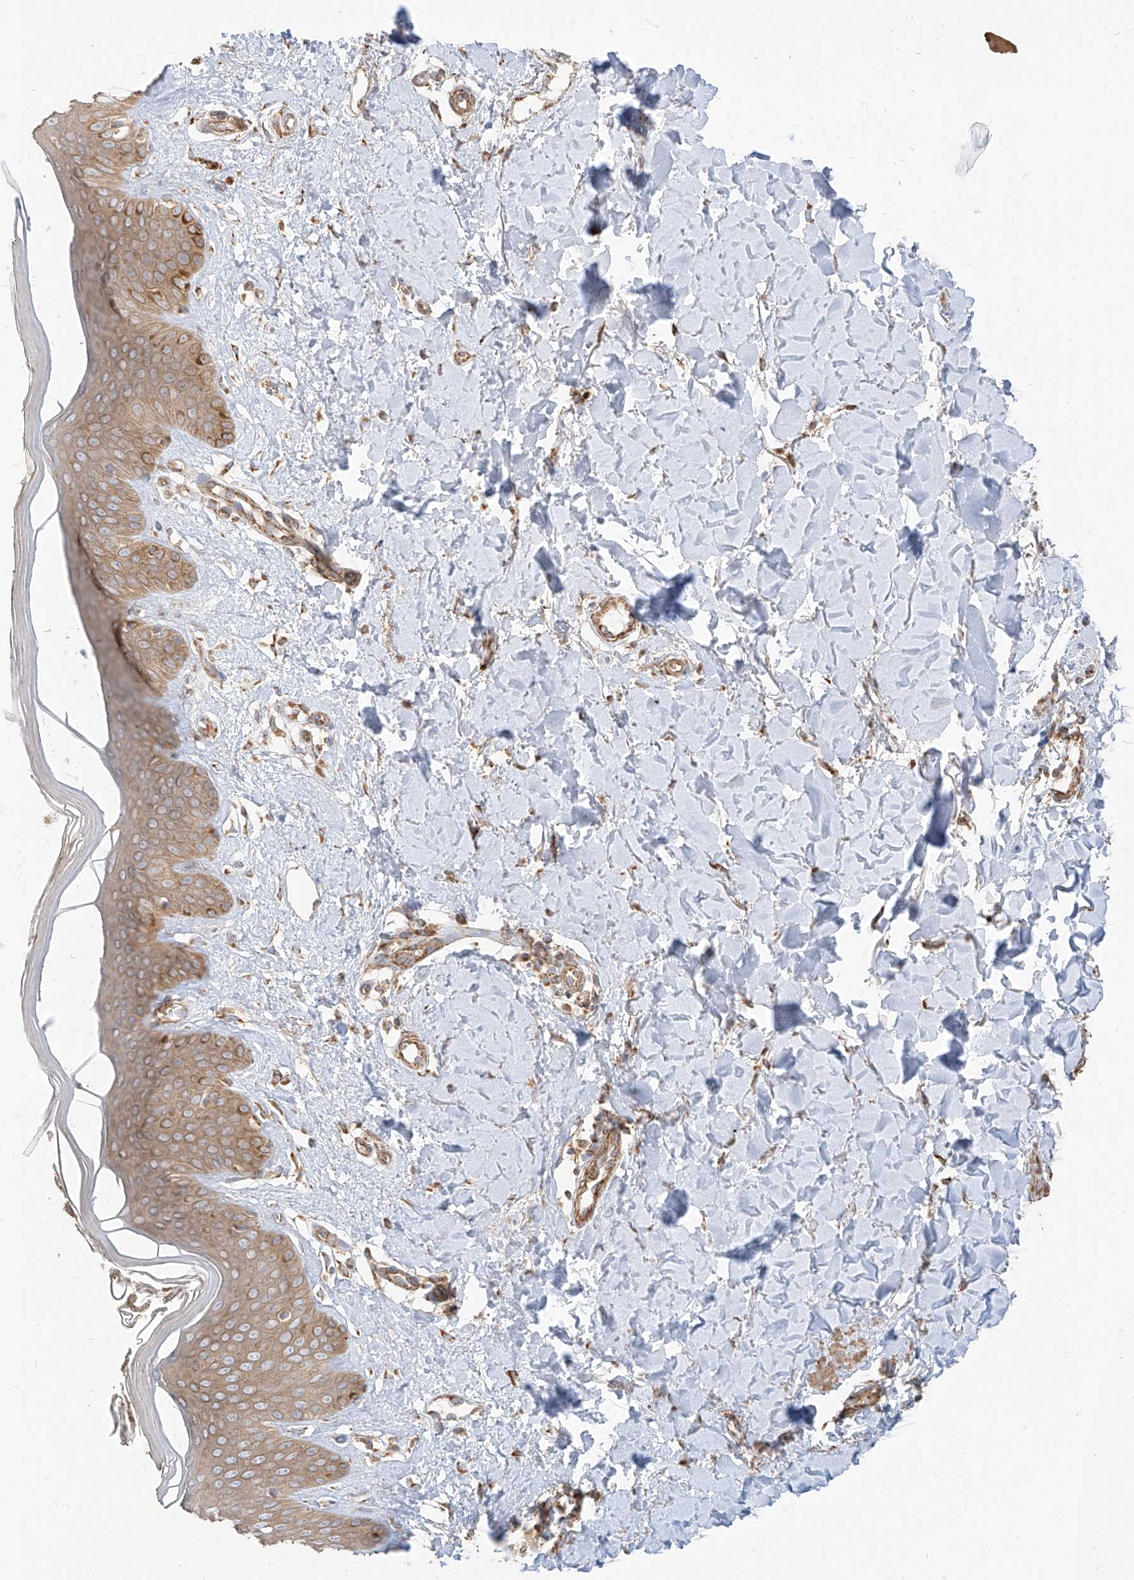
{"staining": {"intensity": "moderate", "quantity": "25%-75%", "location": "cytoplasmic/membranous"}, "tissue": "skin", "cell_type": "Fibroblasts", "image_type": "normal", "snomed": [{"axis": "morphology", "description": "Normal tissue, NOS"}, {"axis": "topography", "description": "Skin"}], "caption": "The image demonstrates immunohistochemical staining of unremarkable skin. There is moderate cytoplasmic/membranous positivity is present in about 25%-75% of fibroblasts. The protein is stained brown, and the nuclei are stained in blue (DAB (3,3'-diaminobenzidine) IHC with brightfield microscopy, high magnification).", "gene": "PLCL1", "patient": {"sex": "female", "age": 64}}